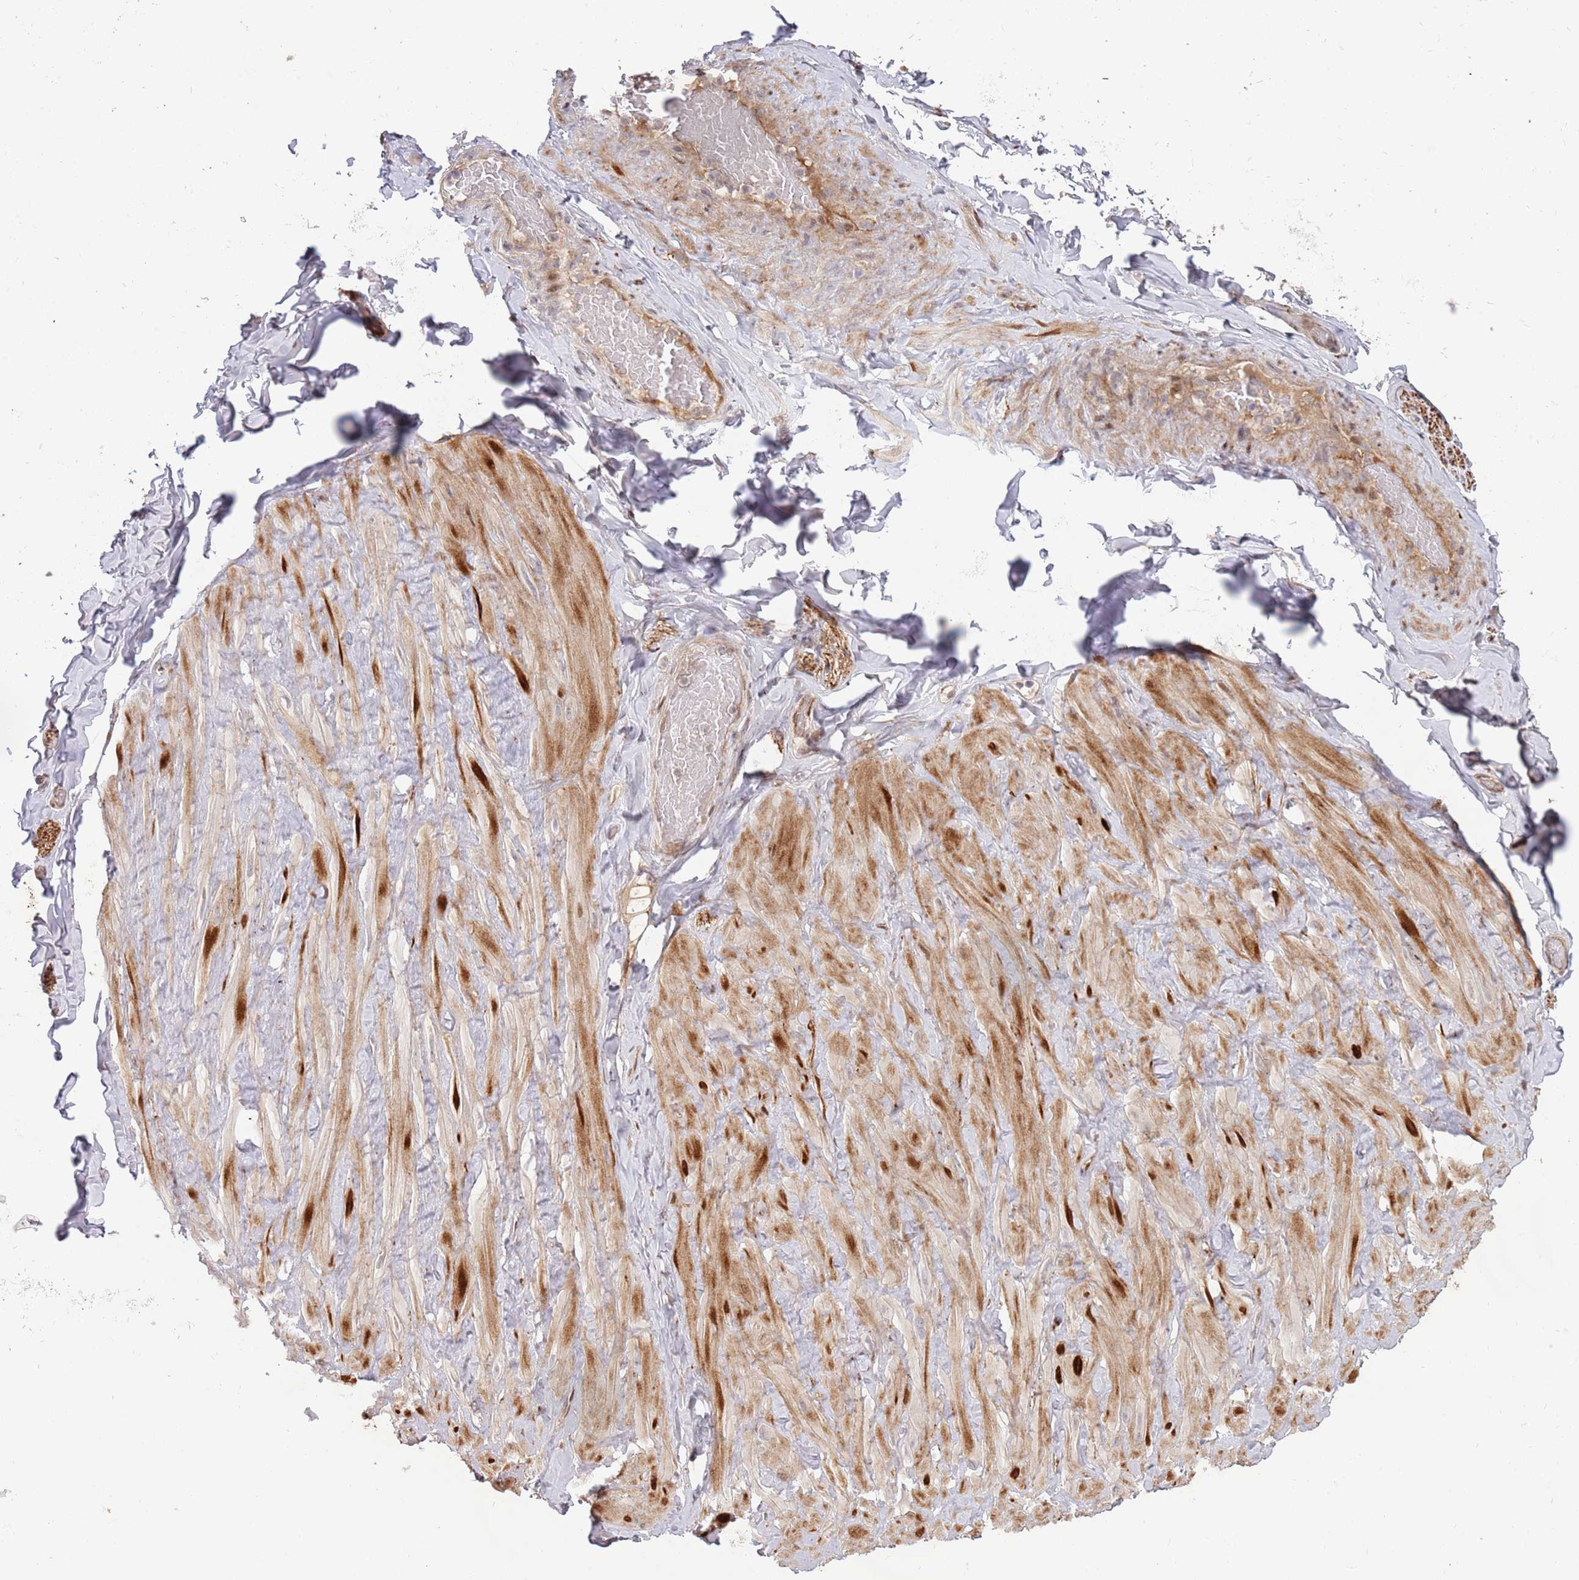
{"staining": {"intensity": "negative", "quantity": "none", "location": "none"}, "tissue": "adipose tissue", "cell_type": "Adipocytes", "image_type": "normal", "snomed": [{"axis": "morphology", "description": "Normal tissue, NOS"}, {"axis": "topography", "description": "Soft tissue"}, {"axis": "topography", "description": "Vascular tissue"}], "caption": "Adipocytes are negative for protein expression in benign human adipose tissue. The staining is performed using DAB brown chromogen with nuclei counter-stained in using hematoxylin.", "gene": "SYNDIG1L", "patient": {"sex": "male", "age": 41}}